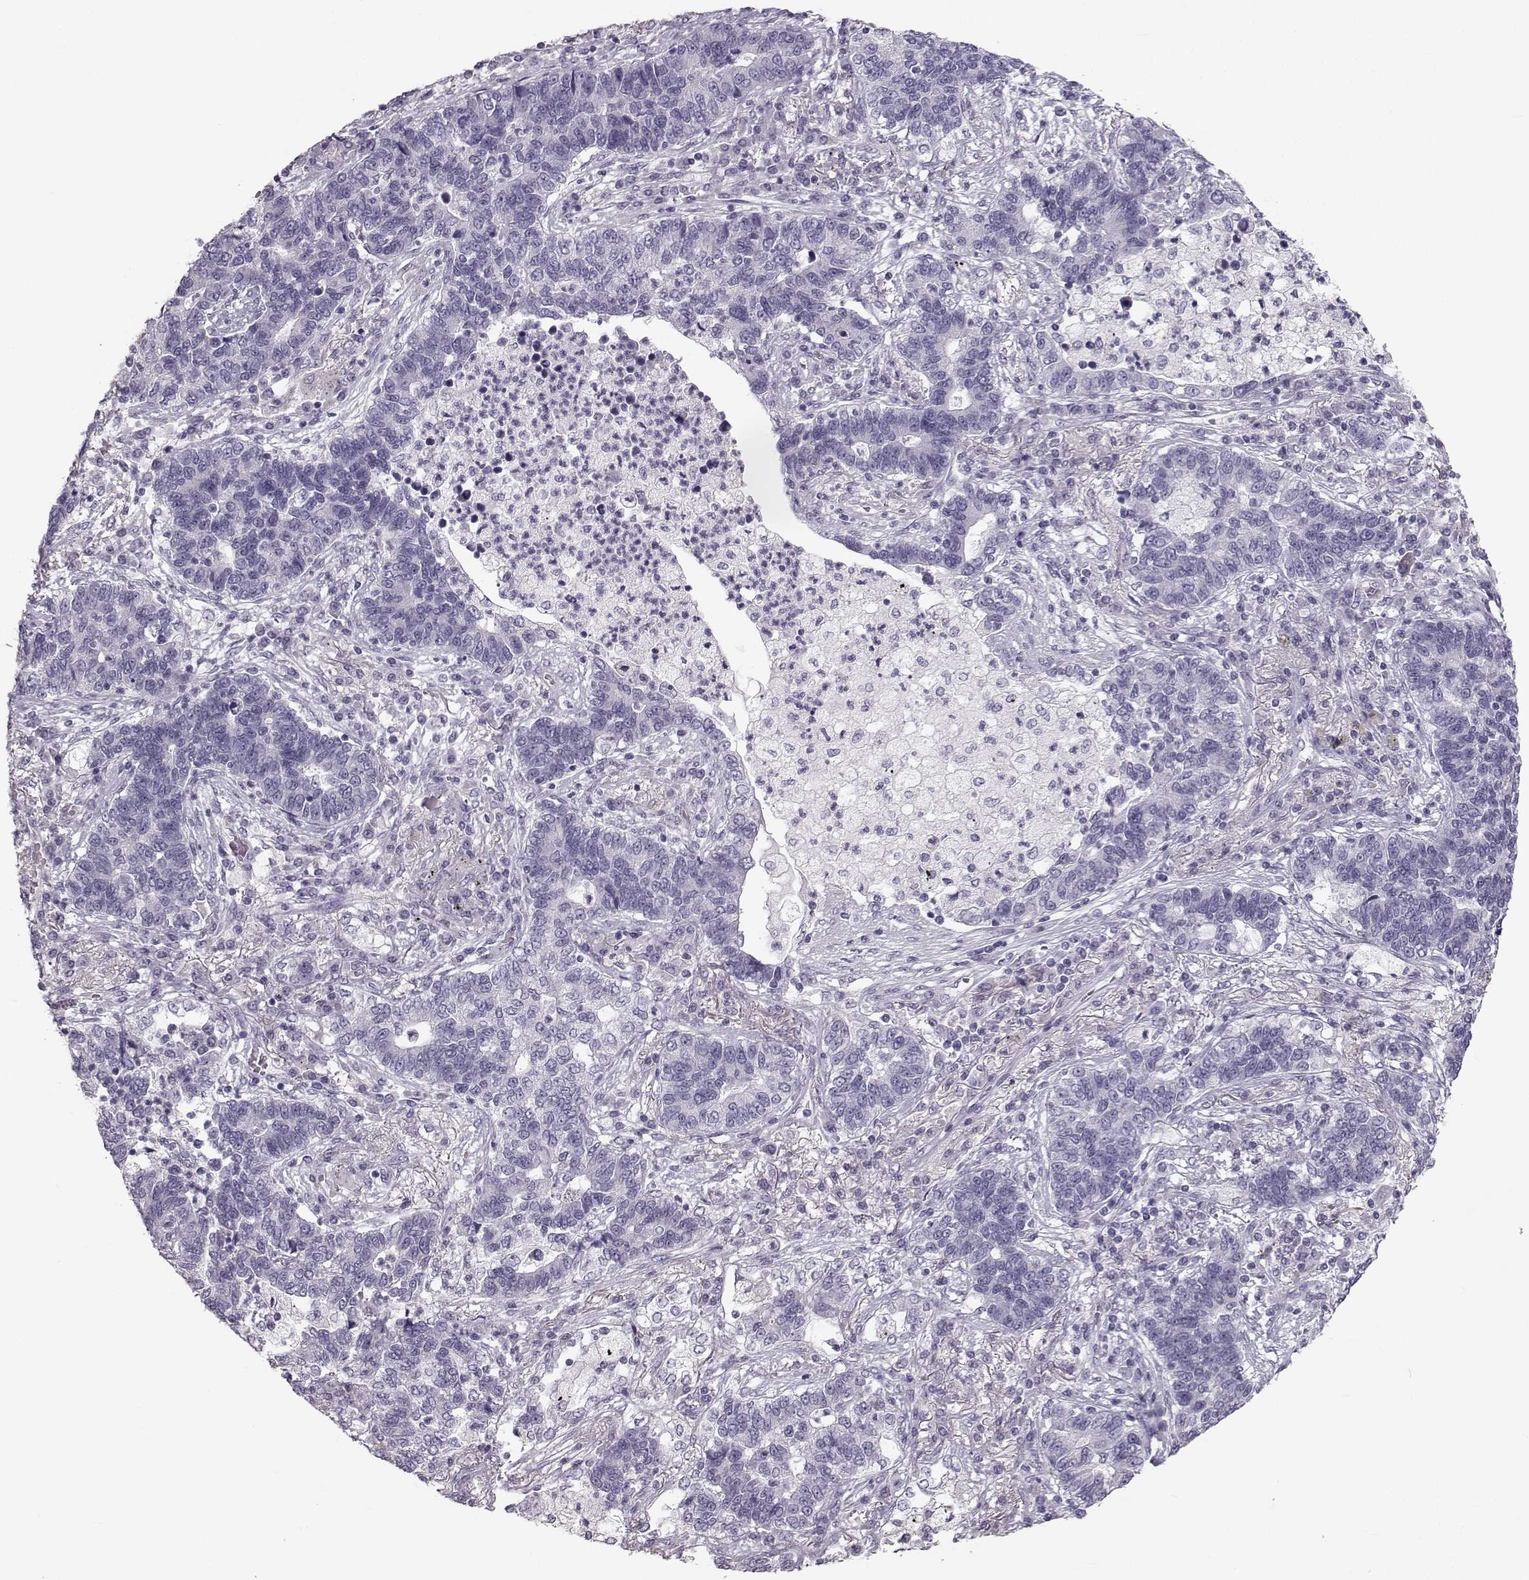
{"staining": {"intensity": "negative", "quantity": "none", "location": "none"}, "tissue": "lung cancer", "cell_type": "Tumor cells", "image_type": "cancer", "snomed": [{"axis": "morphology", "description": "Adenocarcinoma, NOS"}, {"axis": "topography", "description": "Lung"}], "caption": "Immunohistochemistry (IHC) of lung cancer displays no expression in tumor cells. The staining is performed using DAB (3,3'-diaminobenzidine) brown chromogen with nuclei counter-stained in using hematoxylin.", "gene": "OIP5", "patient": {"sex": "female", "age": 57}}